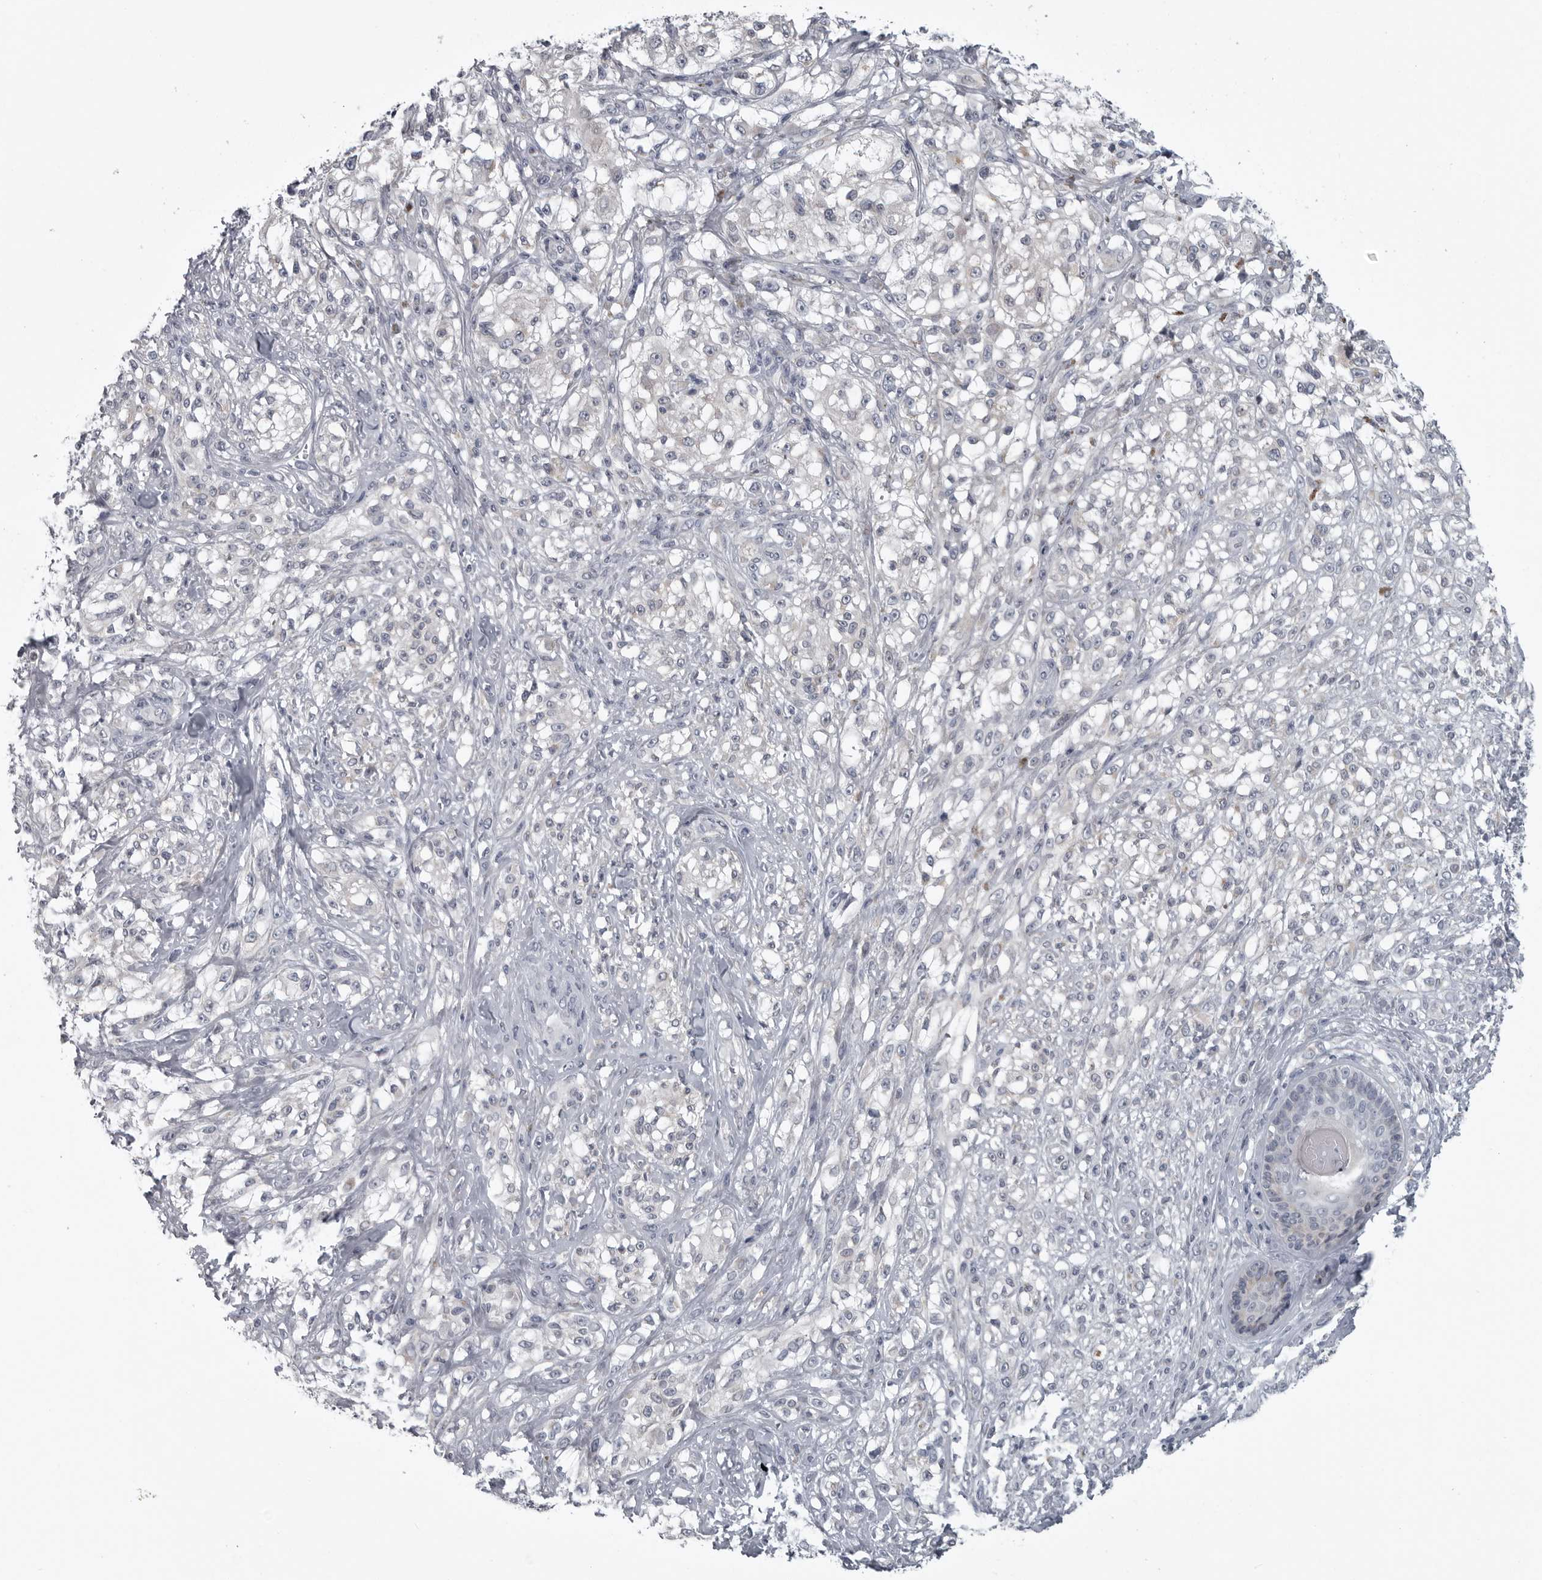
{"staining": {"intensity": "negative", "quantity": "none", "location": "none"}, "tissue": "melanoma", "cell_type": "Tumor cells", "image_type": "cancer", "snomed": [{"axis": "morphology", "description": "Malignant melanoma, NOS"}, {"axis": "topography", "description": "Skin of head"}], "caption": "High power microscopy histopathology image of an immunohistochemistry image of malignant melanoma, revealing no significant positivity in tumor cells.", "gene": "MYOC", "patient": {"sex": "male", "age": 83}}